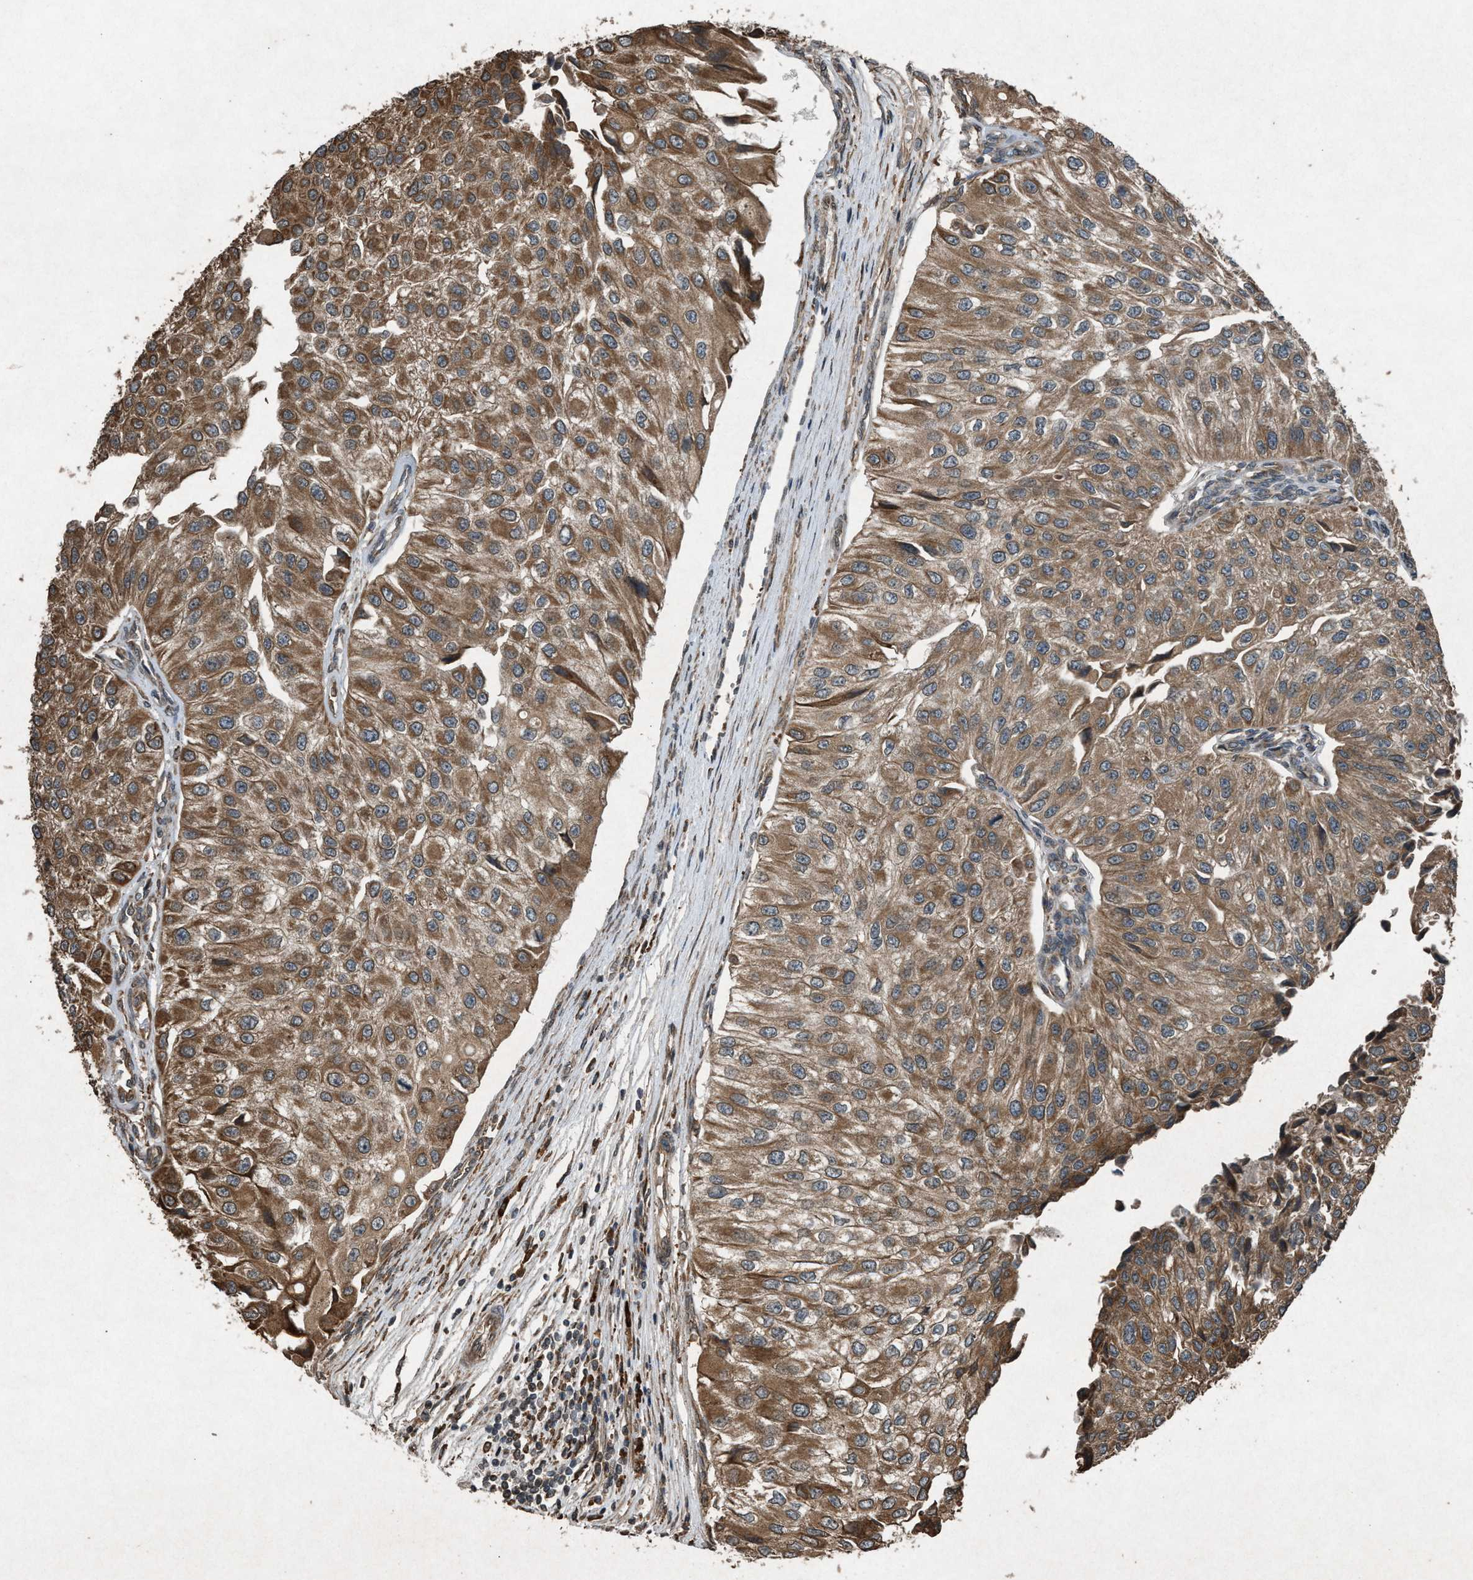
{"staining": {"intensity": "moderate", "quantity": ">75%", "location": "cytoplasmic/membranous"}, "tissue": "urothelial cancer", "cell_type": "Tumor cells", "image_type": "cancer", "snomed": [{"axis": "morphology", "description": "Urothelial carcinoma, High grade"}, {"axis": "topography", "description": "Kidney"}, {"axis": "topography", "description": "Urinary bladder"}], "caption": "Immunohistochemical staining of high-grade urothelial carcinoma displays medium levels of moderate cytoplasmic/membranous protein positivity in approximately >75% of tumor cells. The staining is performed using DAB brown chromogen to label protein expression. The nuclei are counter-stained blue using hematoxylin.", "gene": "CALR", "patient": {"sex": "male", "age": 77}}